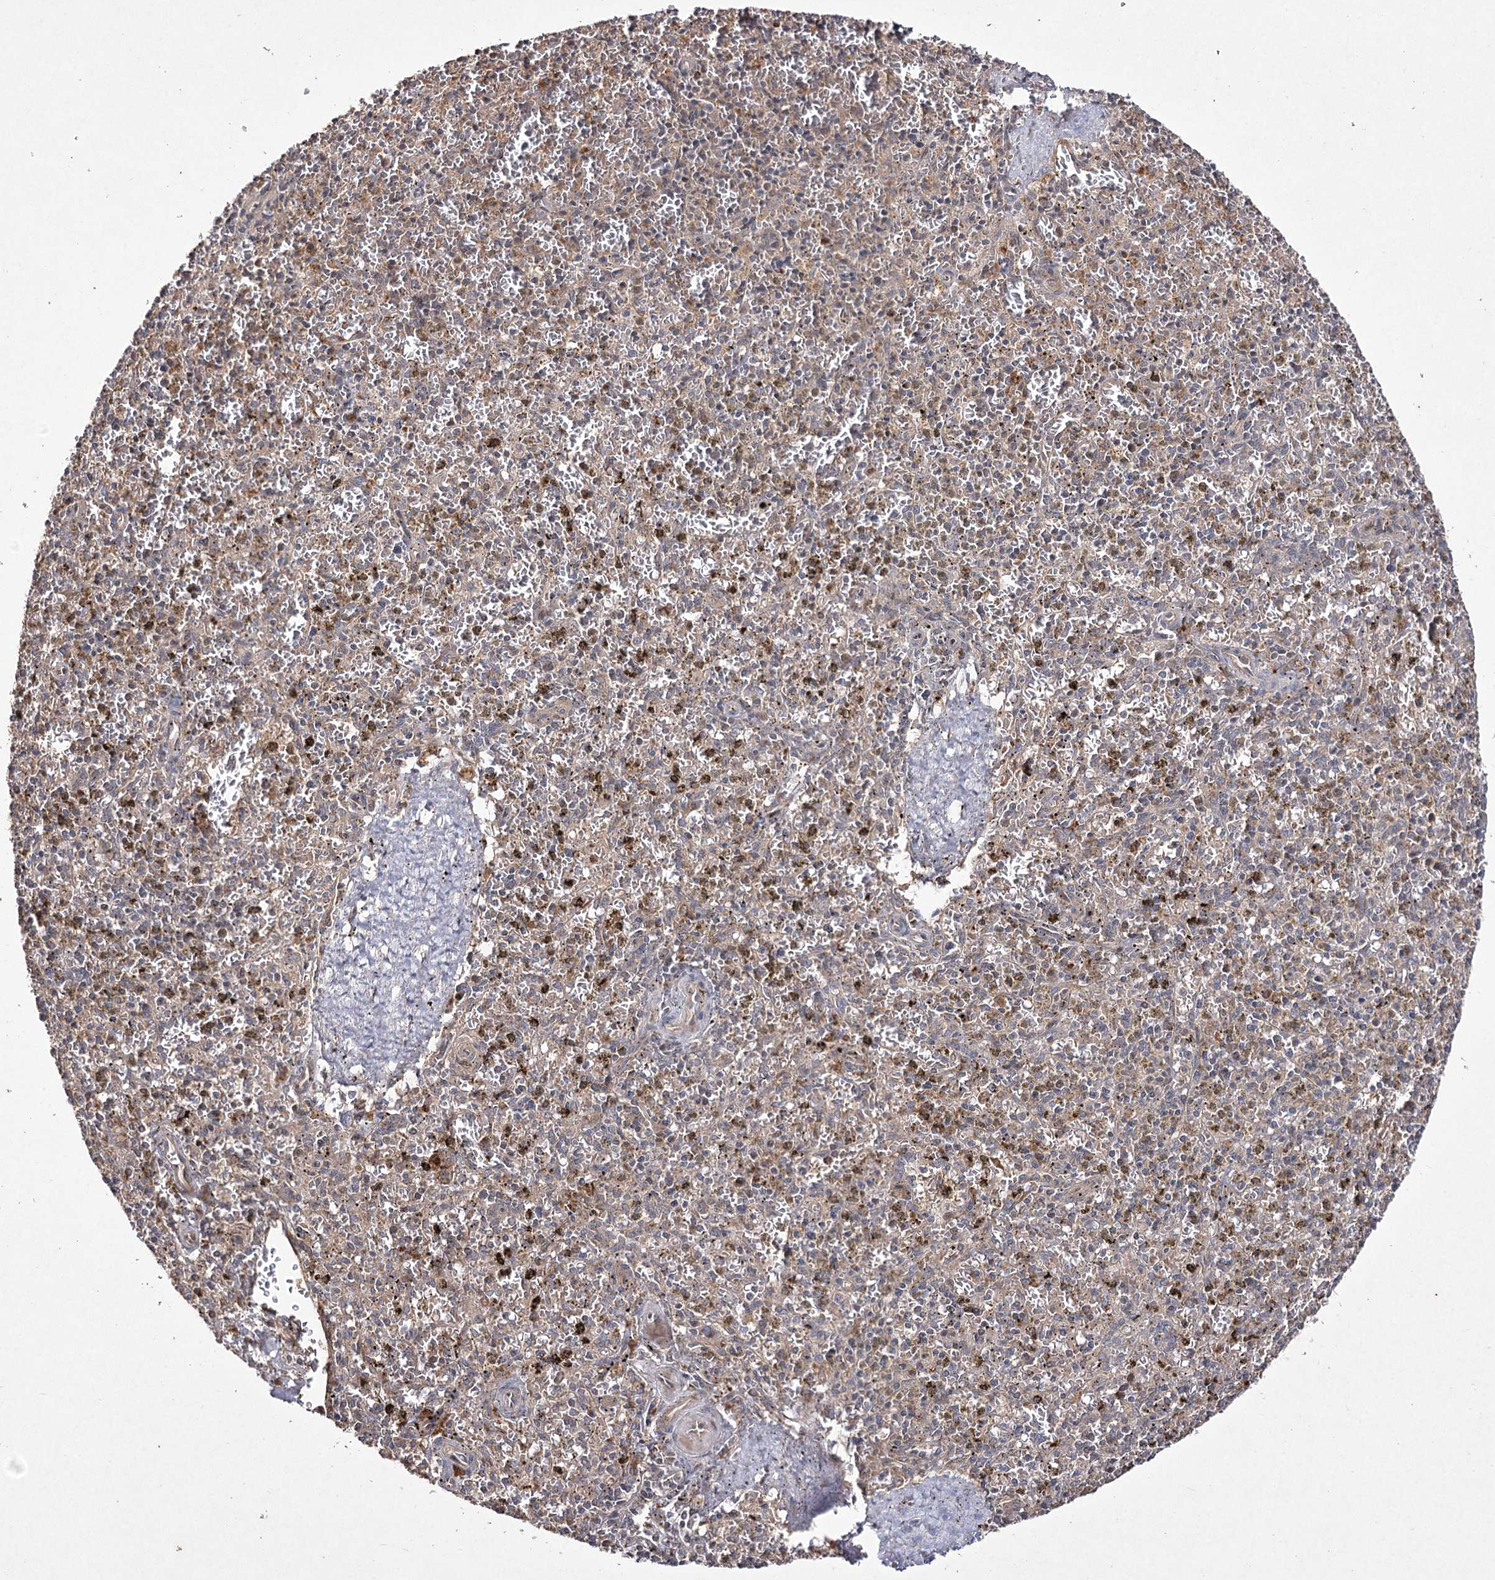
{"staining": {"intensity": "weak", "quantity": ">75%", "location": "cytoplasmic/membranous"}, "tissue": "spleen", "cell_type": "Cells in red pulp", "image_type": "normal", "snomed": [{"axis": "morphology", "description": "Normal tissue, NOS"}, {"axis": "topography", "description": "Spleen"}], "caption": "Spleen stained with a brown dye reveals weak cytoplasmic/membranous positive staining in approximately >75% of cells in red pulp.", "gene": "FANCL", "patient": {"sex": "male", "age": 72}}